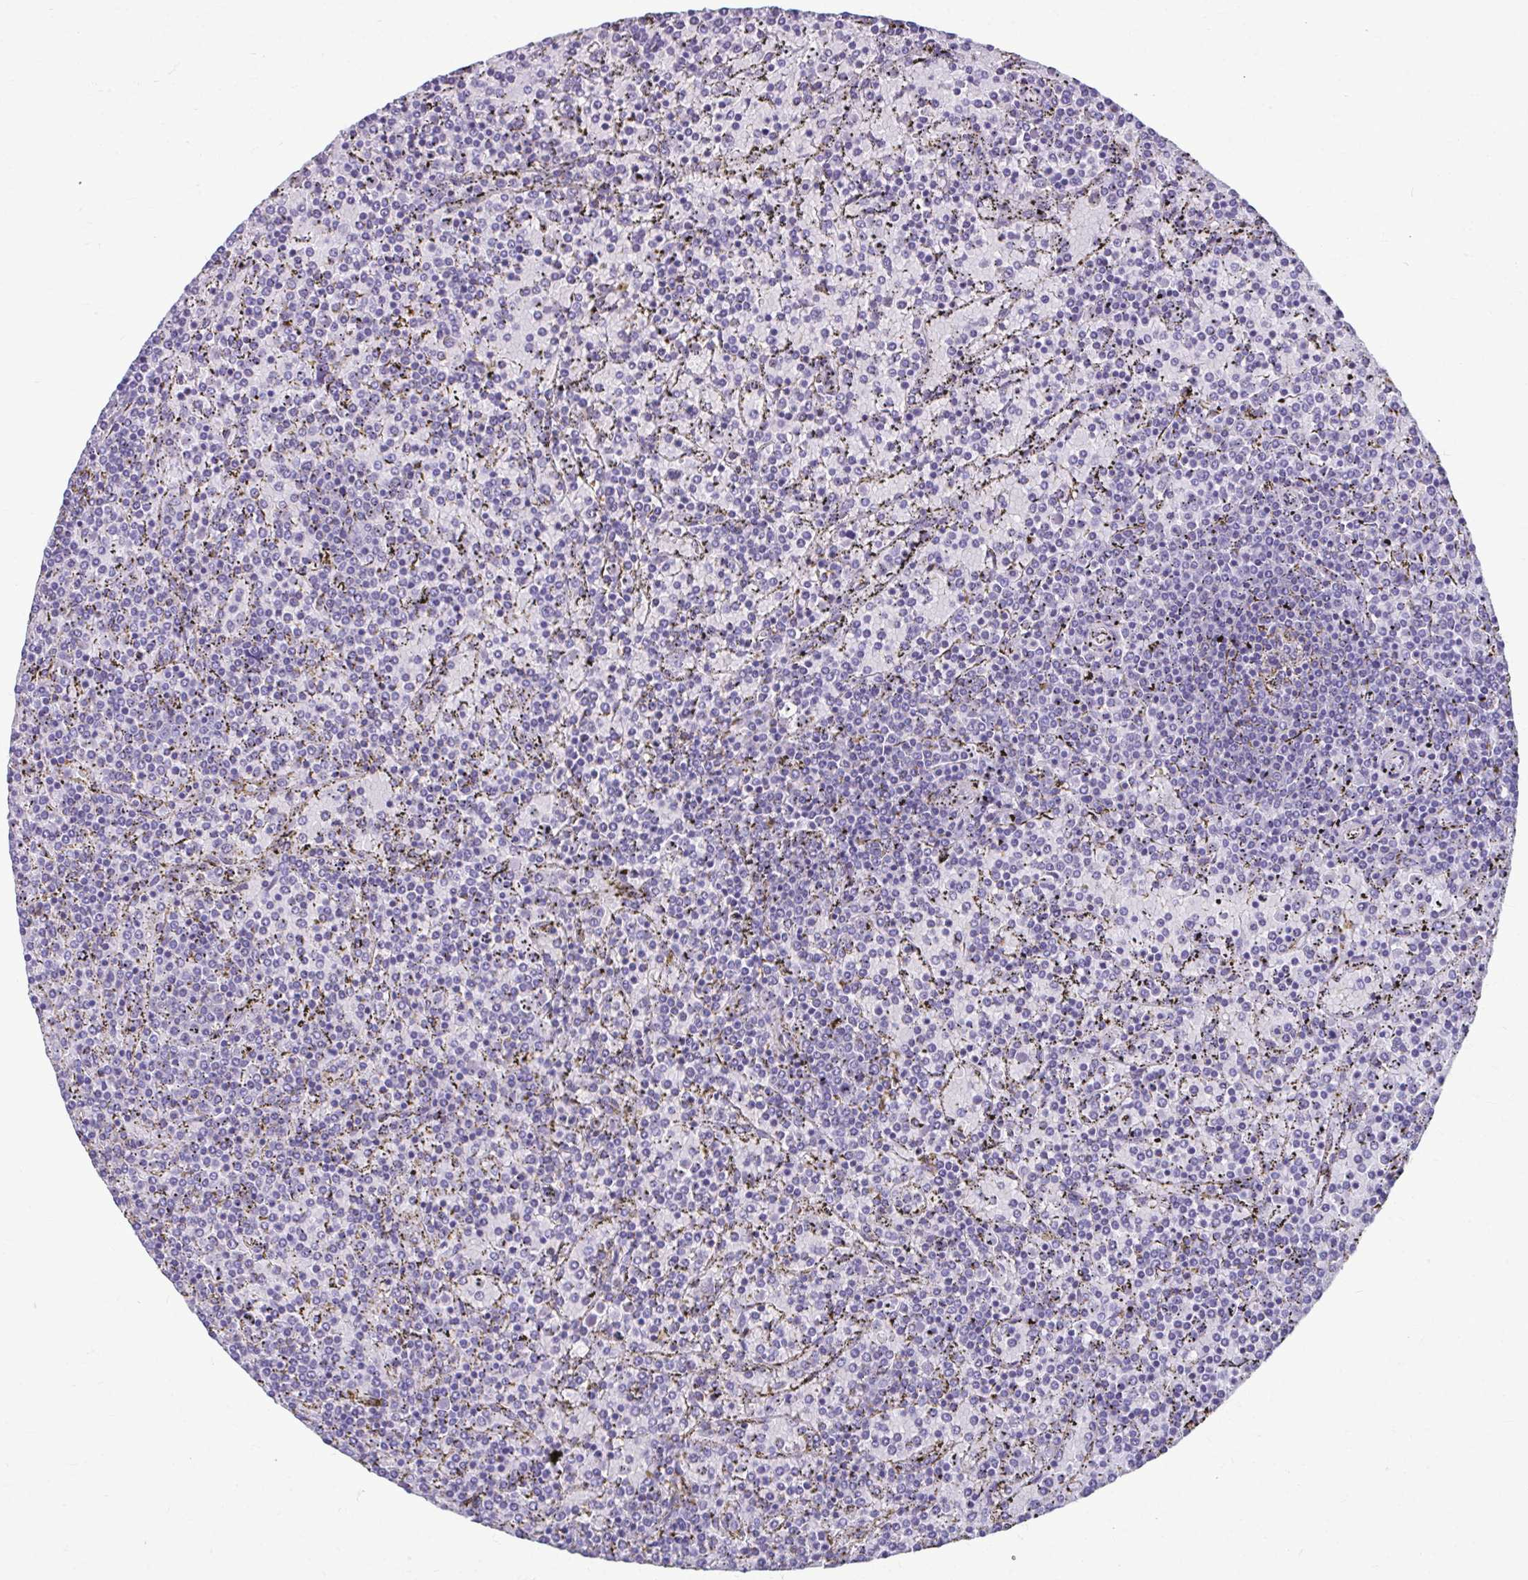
{"staining": {"intensity": "negative", "quantity": "none", "location": "none"}, "tissue": "lymphoma", "cell_type": "Tumor cells", "image_type": "cancer", "snomed": [{"axis": "morphology", "description": "Malignant lymphoma, non-Hodgkin's type, Low grade"}, {"axis": "topography", "description": "Spleen"}], "caption": "An image of lymphoma stained for a protein reveals no brown staining in tumor cells.", "gene": "SERPINI1", "patient": {"sex": "female", "age": 77}}